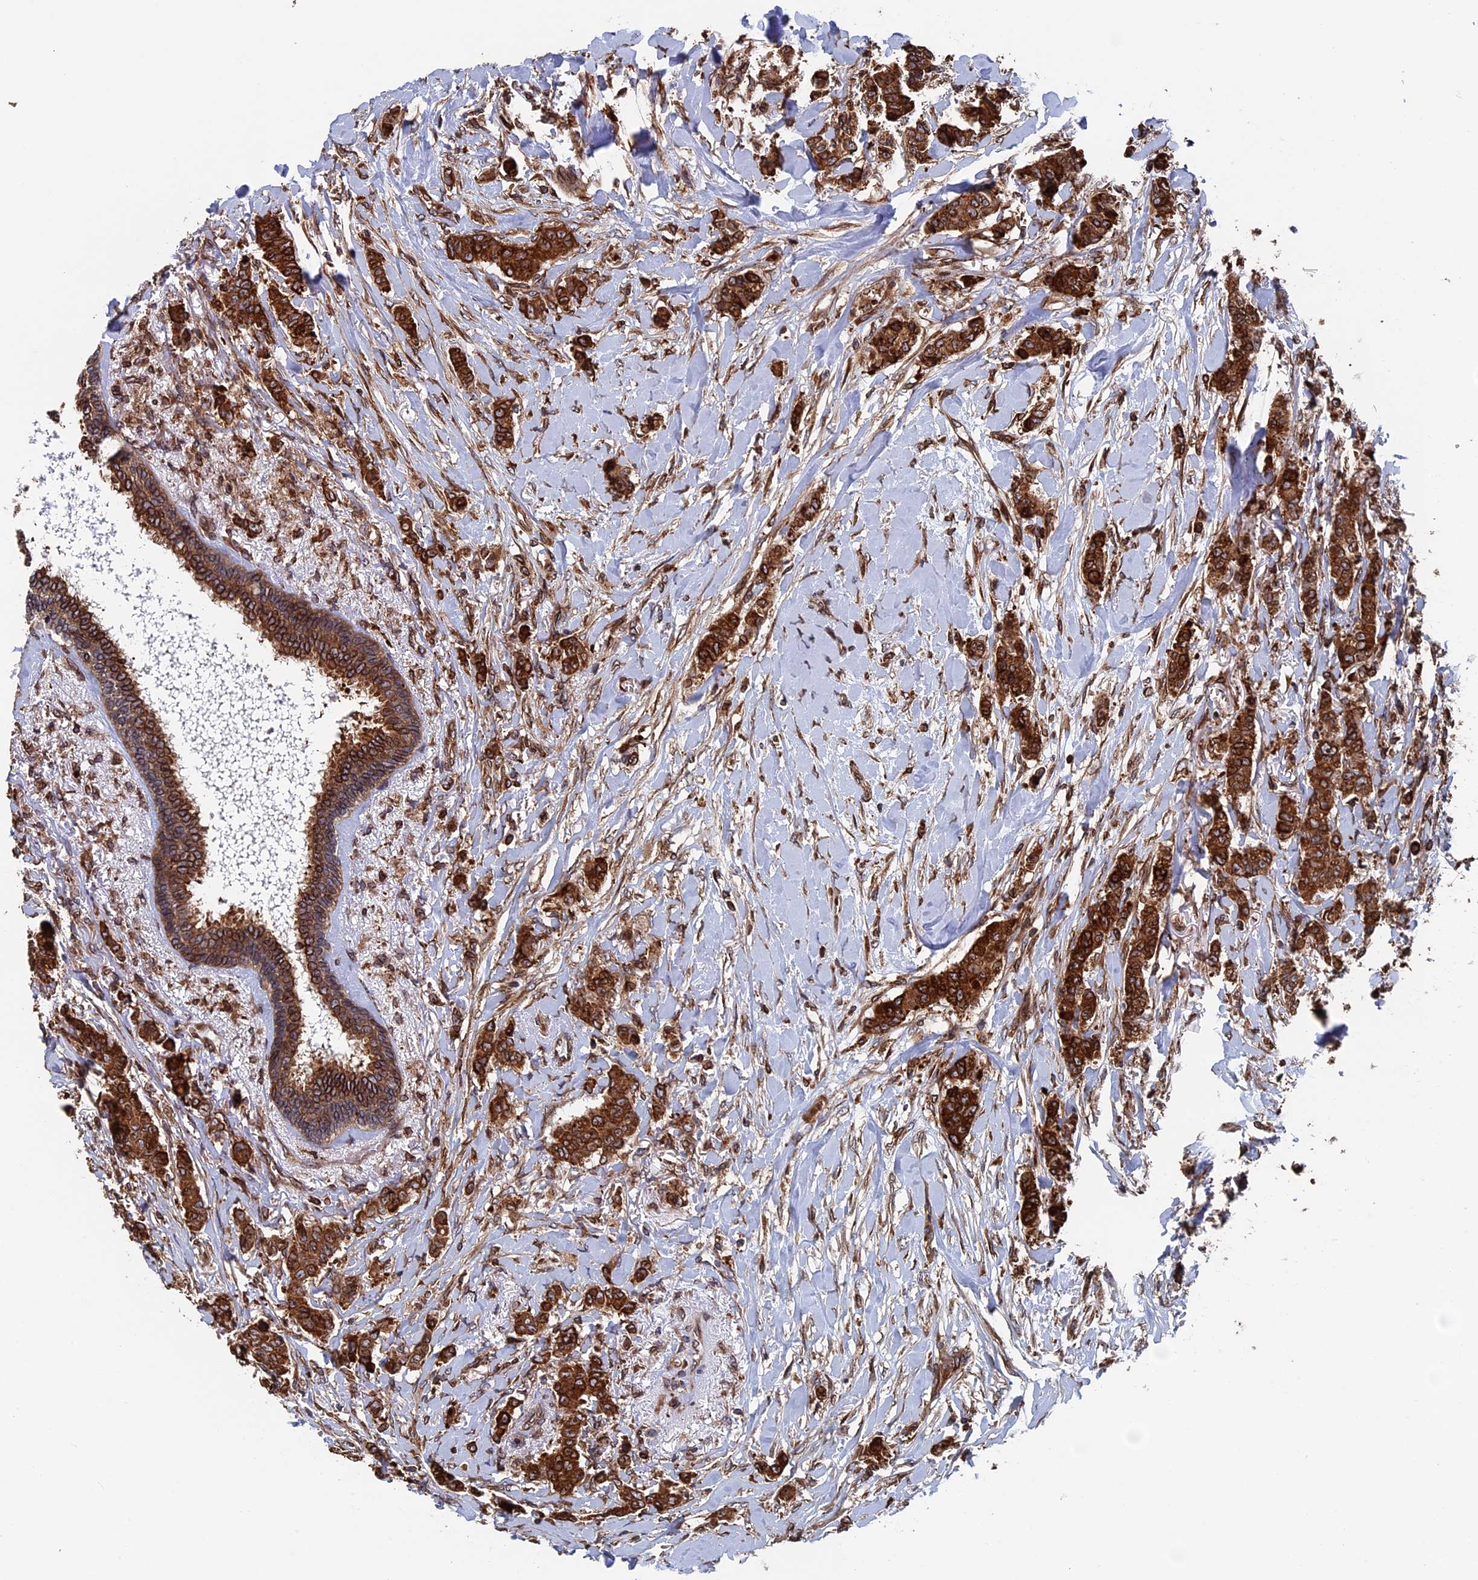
{"staining": {"intensity": "strong", "quantity": ">75%", "location": "cytoplasmic/membranous"}, "tissue": "breast cancer", "cell_type": "Tumor cells", "image_type": "cancer", "snomed": [{"axis": "morphology", "description": "Duct carcinoma"}, {"axis": "topography", "description": "Breast"}], "caption": "Immunohistochemistry (IHC) staining of breast intraductal carcinoma, which shows high levels of strong cytoplasmic/membranous staining in about >75% of tumor cells indicating strong cytoplasmic/membranous protein positivity. The staining was performed using DAB (brown) for protein detection and nuclei were counterstained in hematoxylin (blue).", "gene": "RPUSD1", "patient": {"sex": "female", "age": 40}}